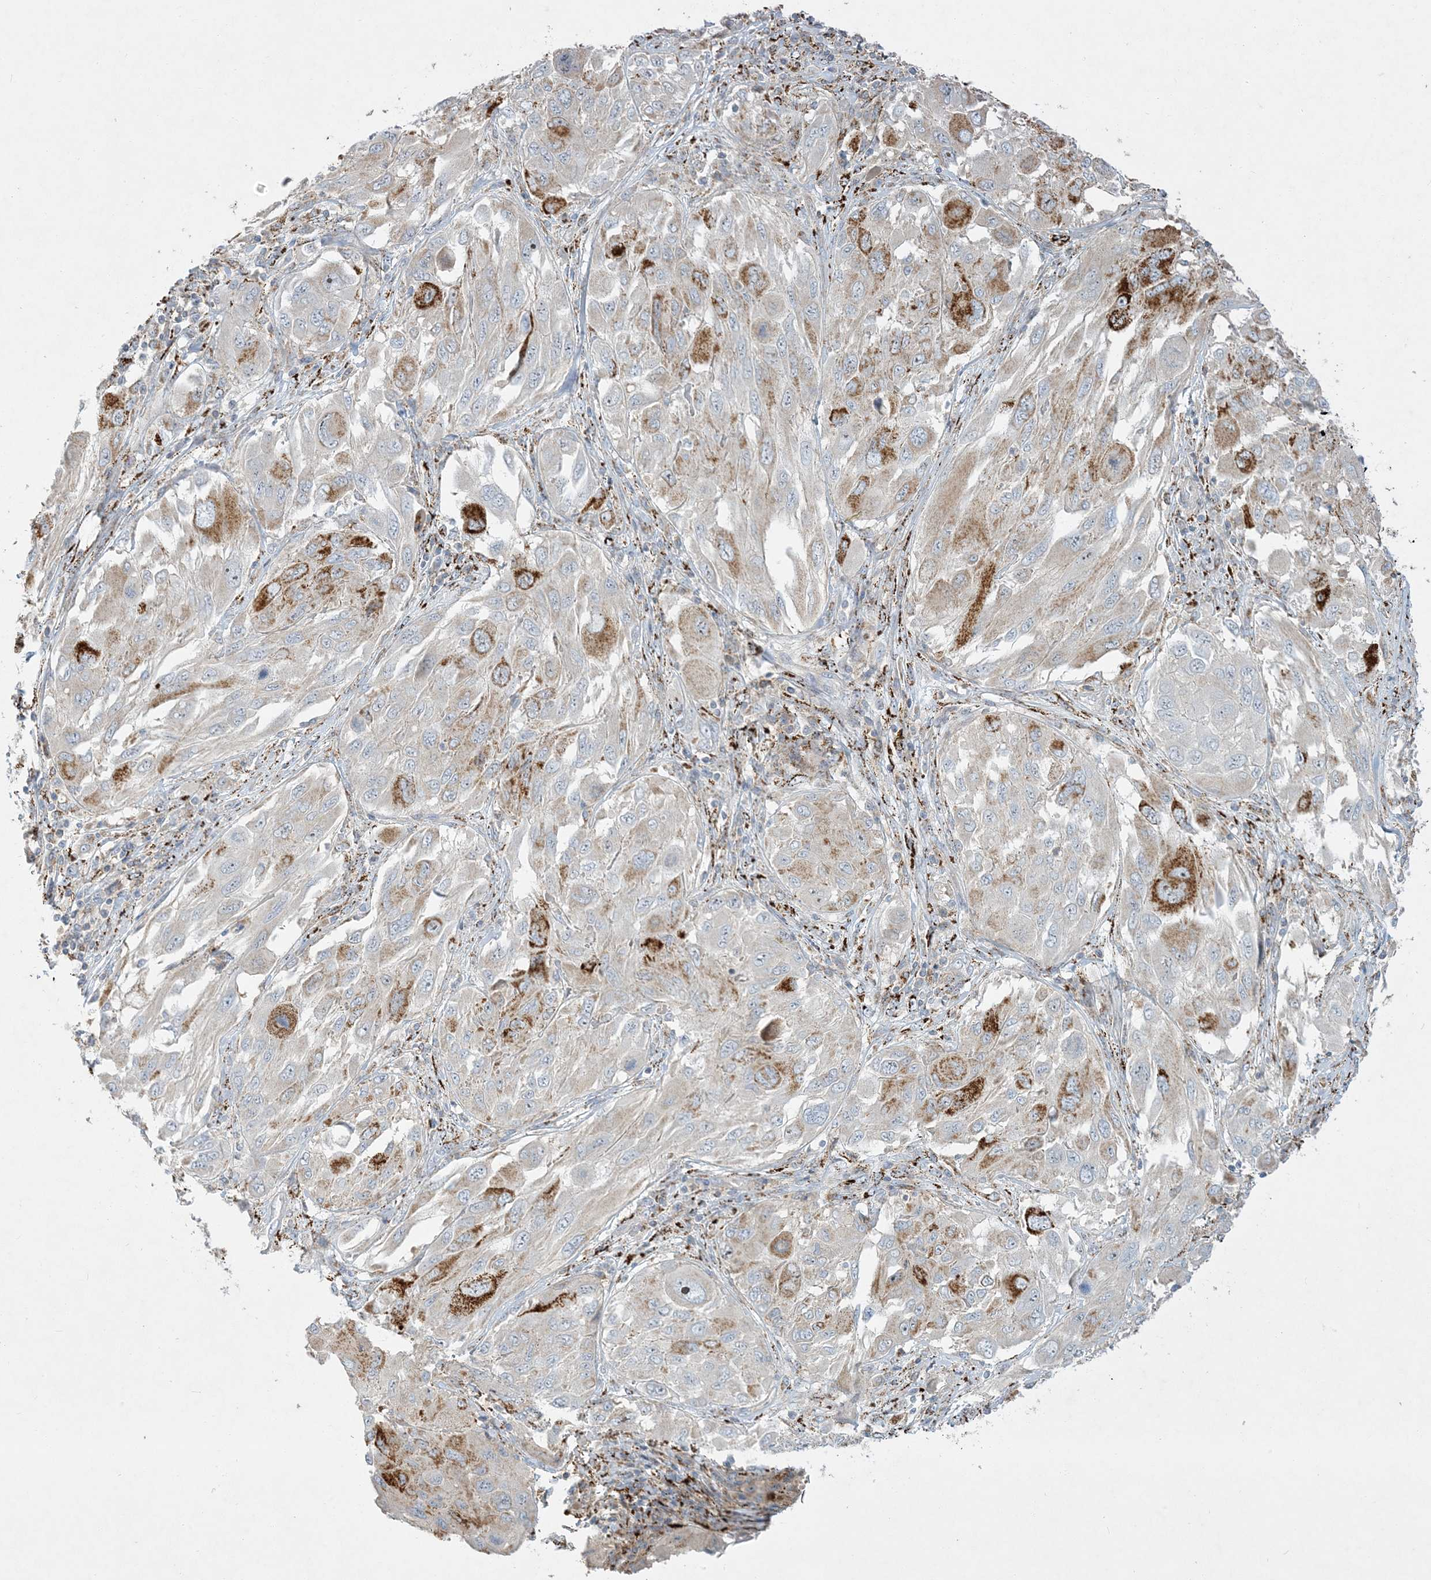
{"staining": {"intensity": "moderate", "quantity": "<25%", "location": "cytoplasmic/membranous"}, "tissue": "melanoma", "cell_type": "Tumor cells", "image_type": "cancer", "snomed": [{"axis": "morphology", "description": "Malignant melanoma, NOS"}, {"axis": "topography", "description": "Skin"}], "caption": "Malignant melanoma tissue demonstrates moderate cytoplasmic/membranous positivity in approximately <25% of tumor cells", "gene": "LTN1", "patient": {"sex": "female", "age": 91}}